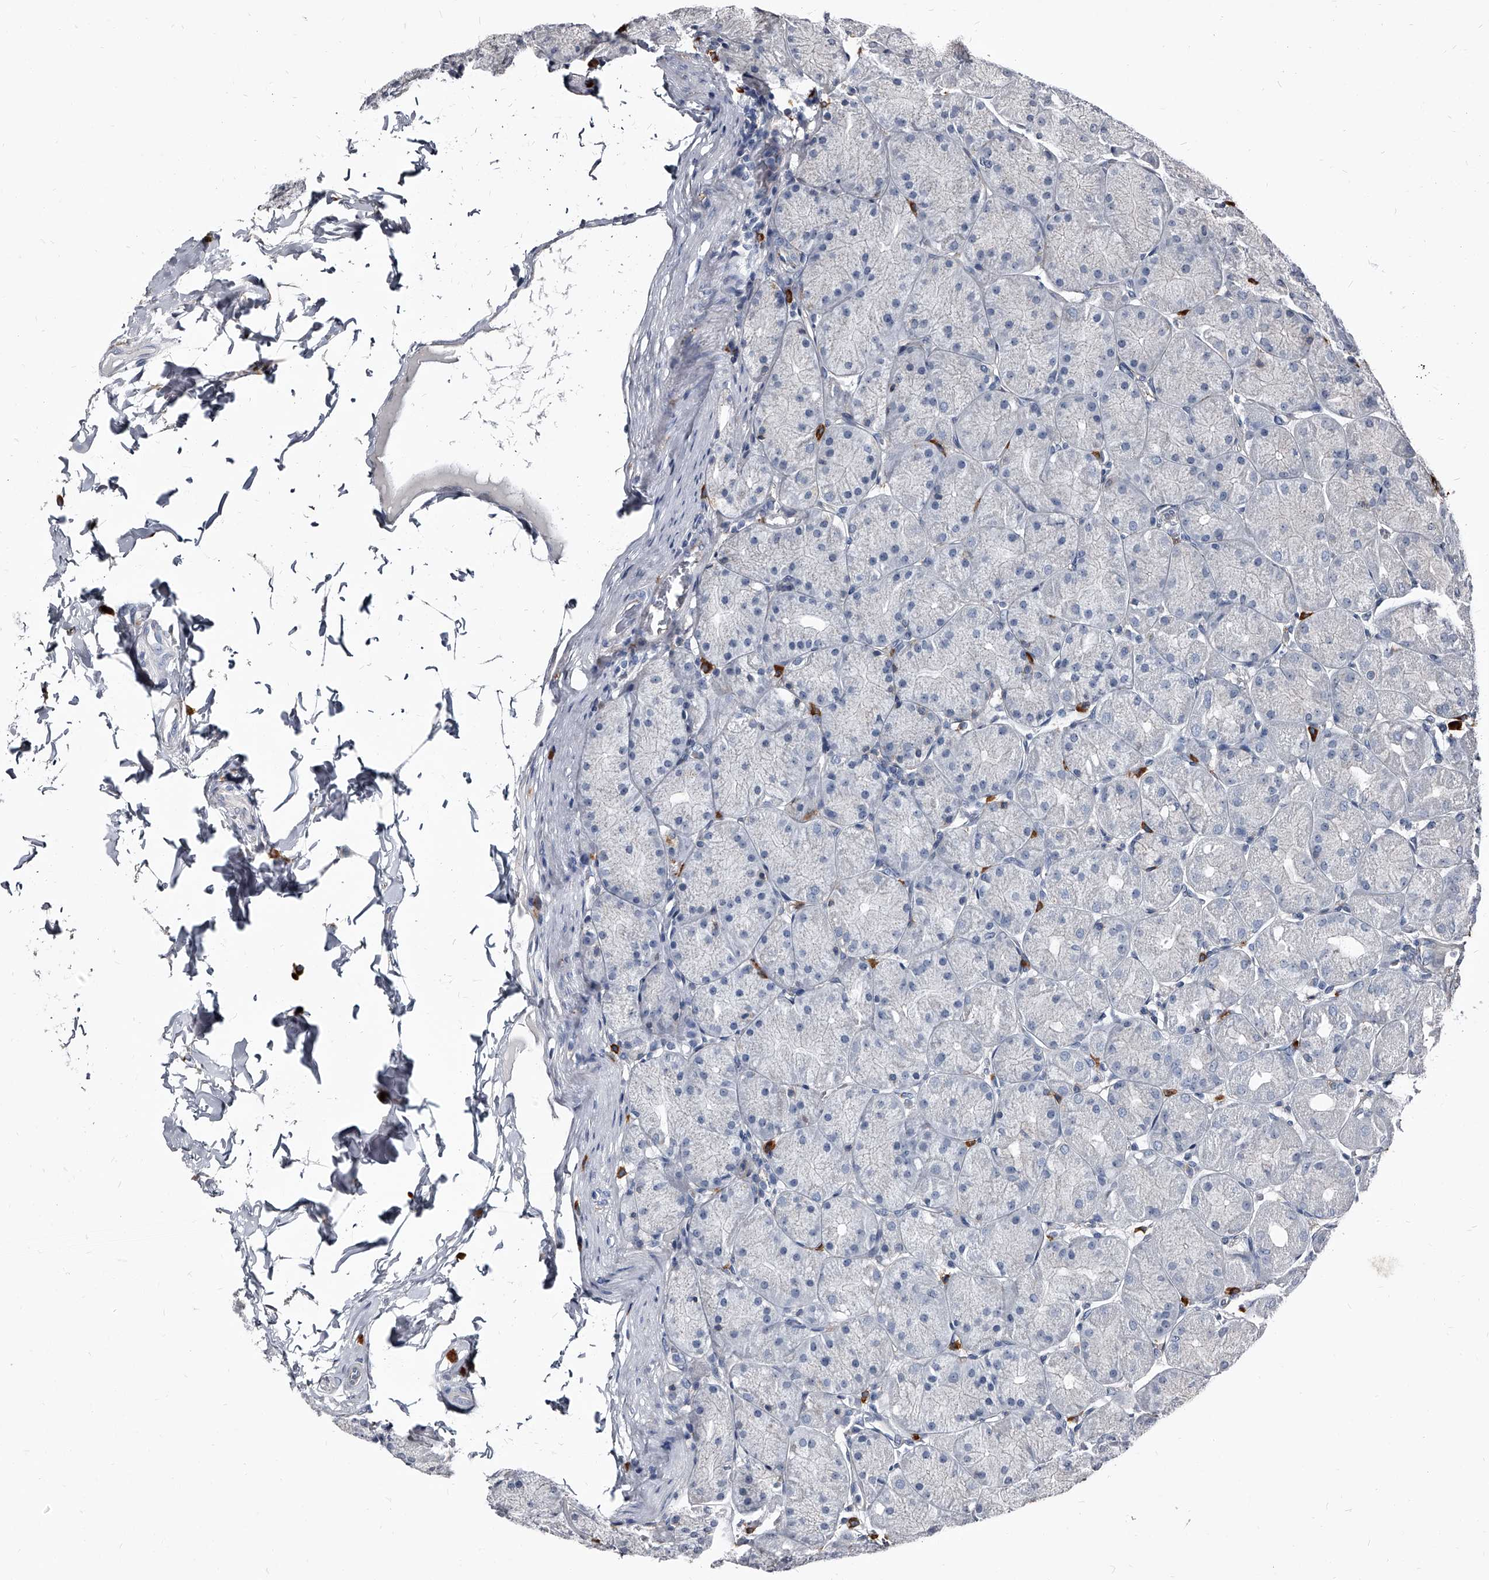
{"staining": {"intensity": "negative", "quantity": "none", "location": "none"}, "tissue": "stomach", "cell_type": "Glandular cells", "image_type": "normal", "snomed": [{"axis": "morphology", "description": "Normal tissue, NOS"}, {"axis": "topography", "description": "Stomach, upper"}], "caption": "Immunohistochemical staining of normal human stomach reveals no significant positivity in glandular cells.", "gene": "PGLYRP3", "patient": {"sex": "female", "age": 56}}